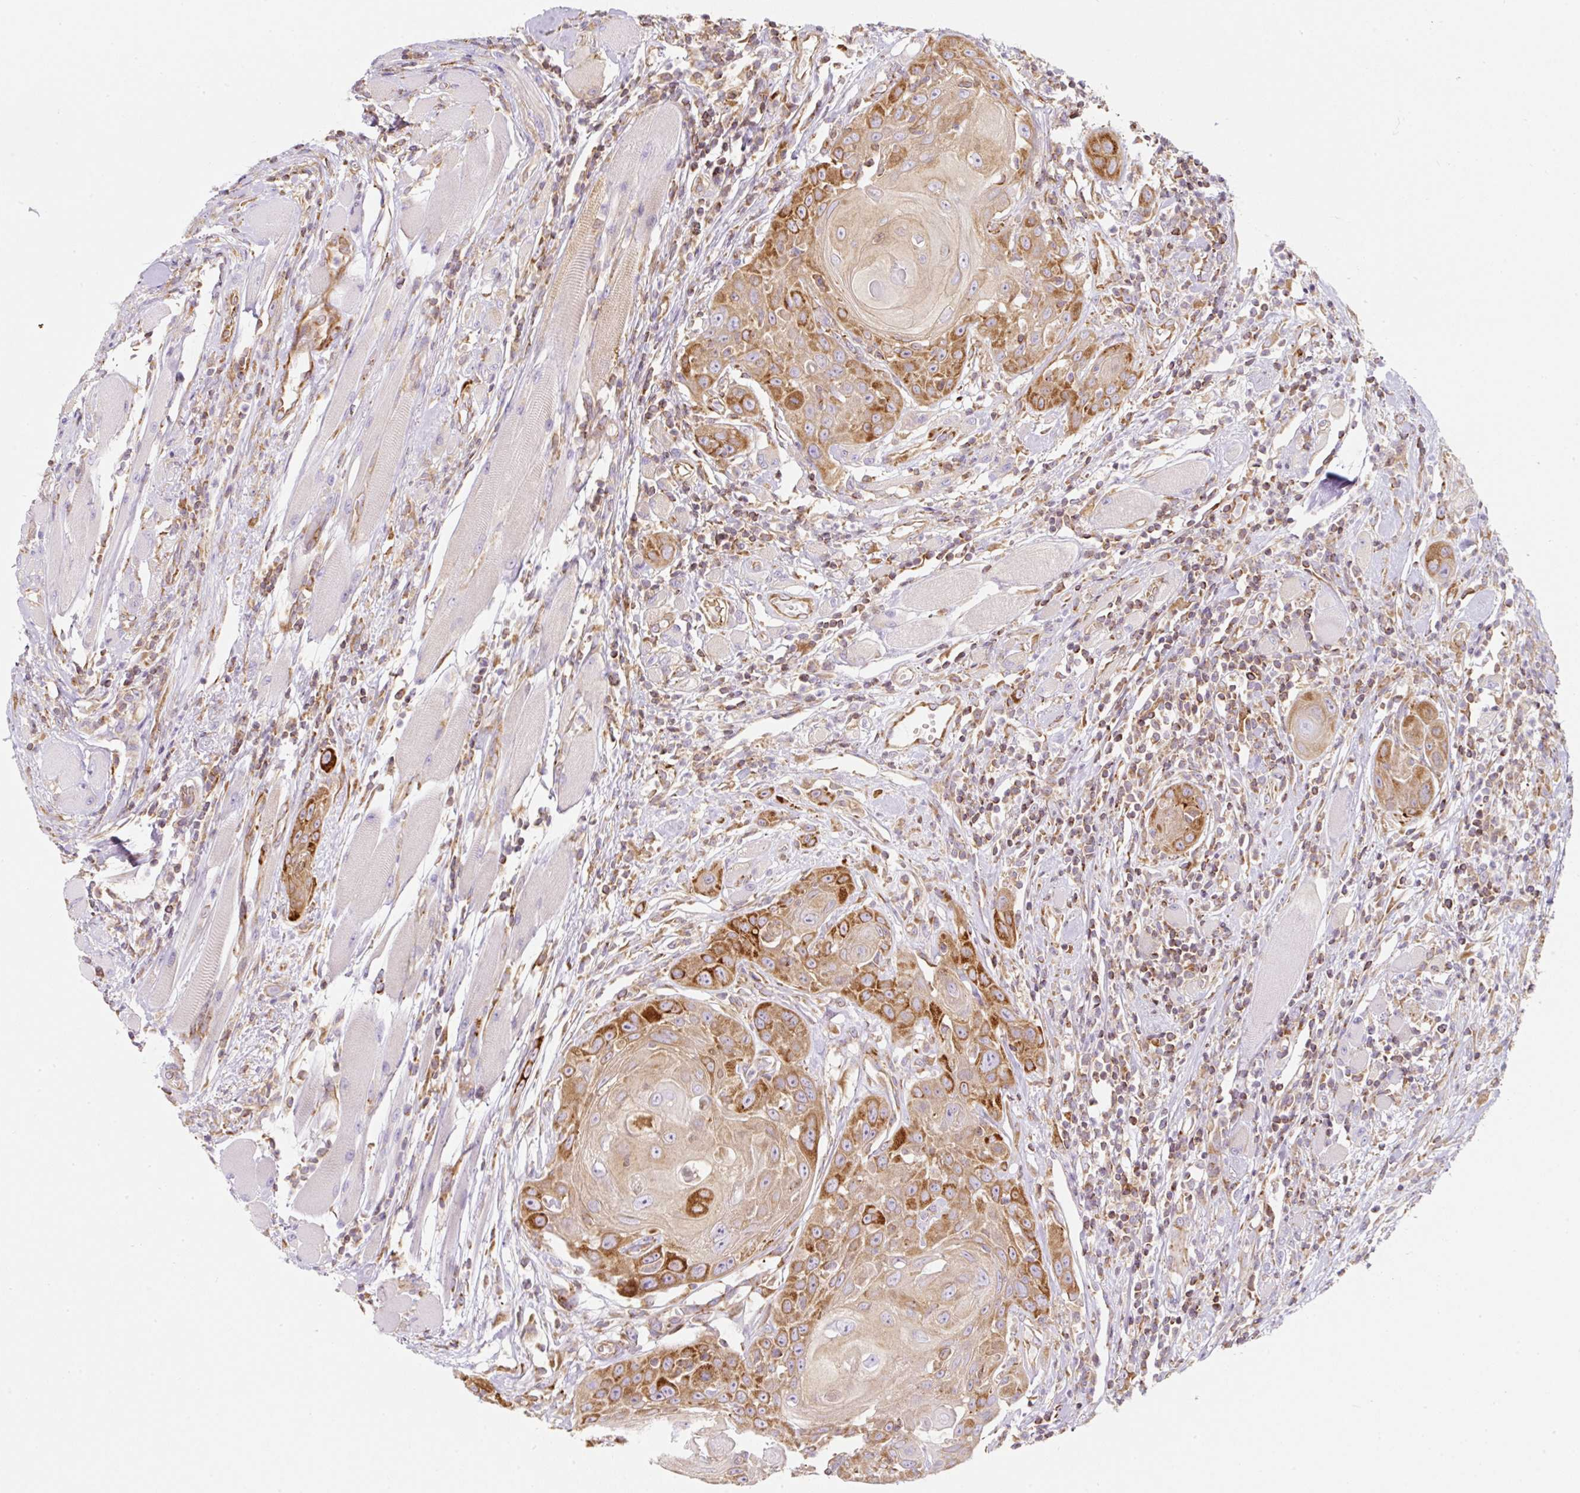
{"staining": {"intensity": "moderate", "quantity": "25%-75%", "location": "cytoplasmic/membranous"}, "tissue": "head and neck cancer", "cell_type": "Tumor cells", "image_type": "cancer", "snomed": [{"axis": "morphology", "description": "Squamous cell carcinoma, NOS"}, {"axis": "topography", "description": "Head-Neck"}], "caption": "Head and neck squamous cell carcinoma stained with a brown dye displays moderate cytoplasmic/membranous positive positivity in approximately 25%-75% of tumor cells.", "gene": "ERAP2", "patient": {"sex": "female", "age": 59}}